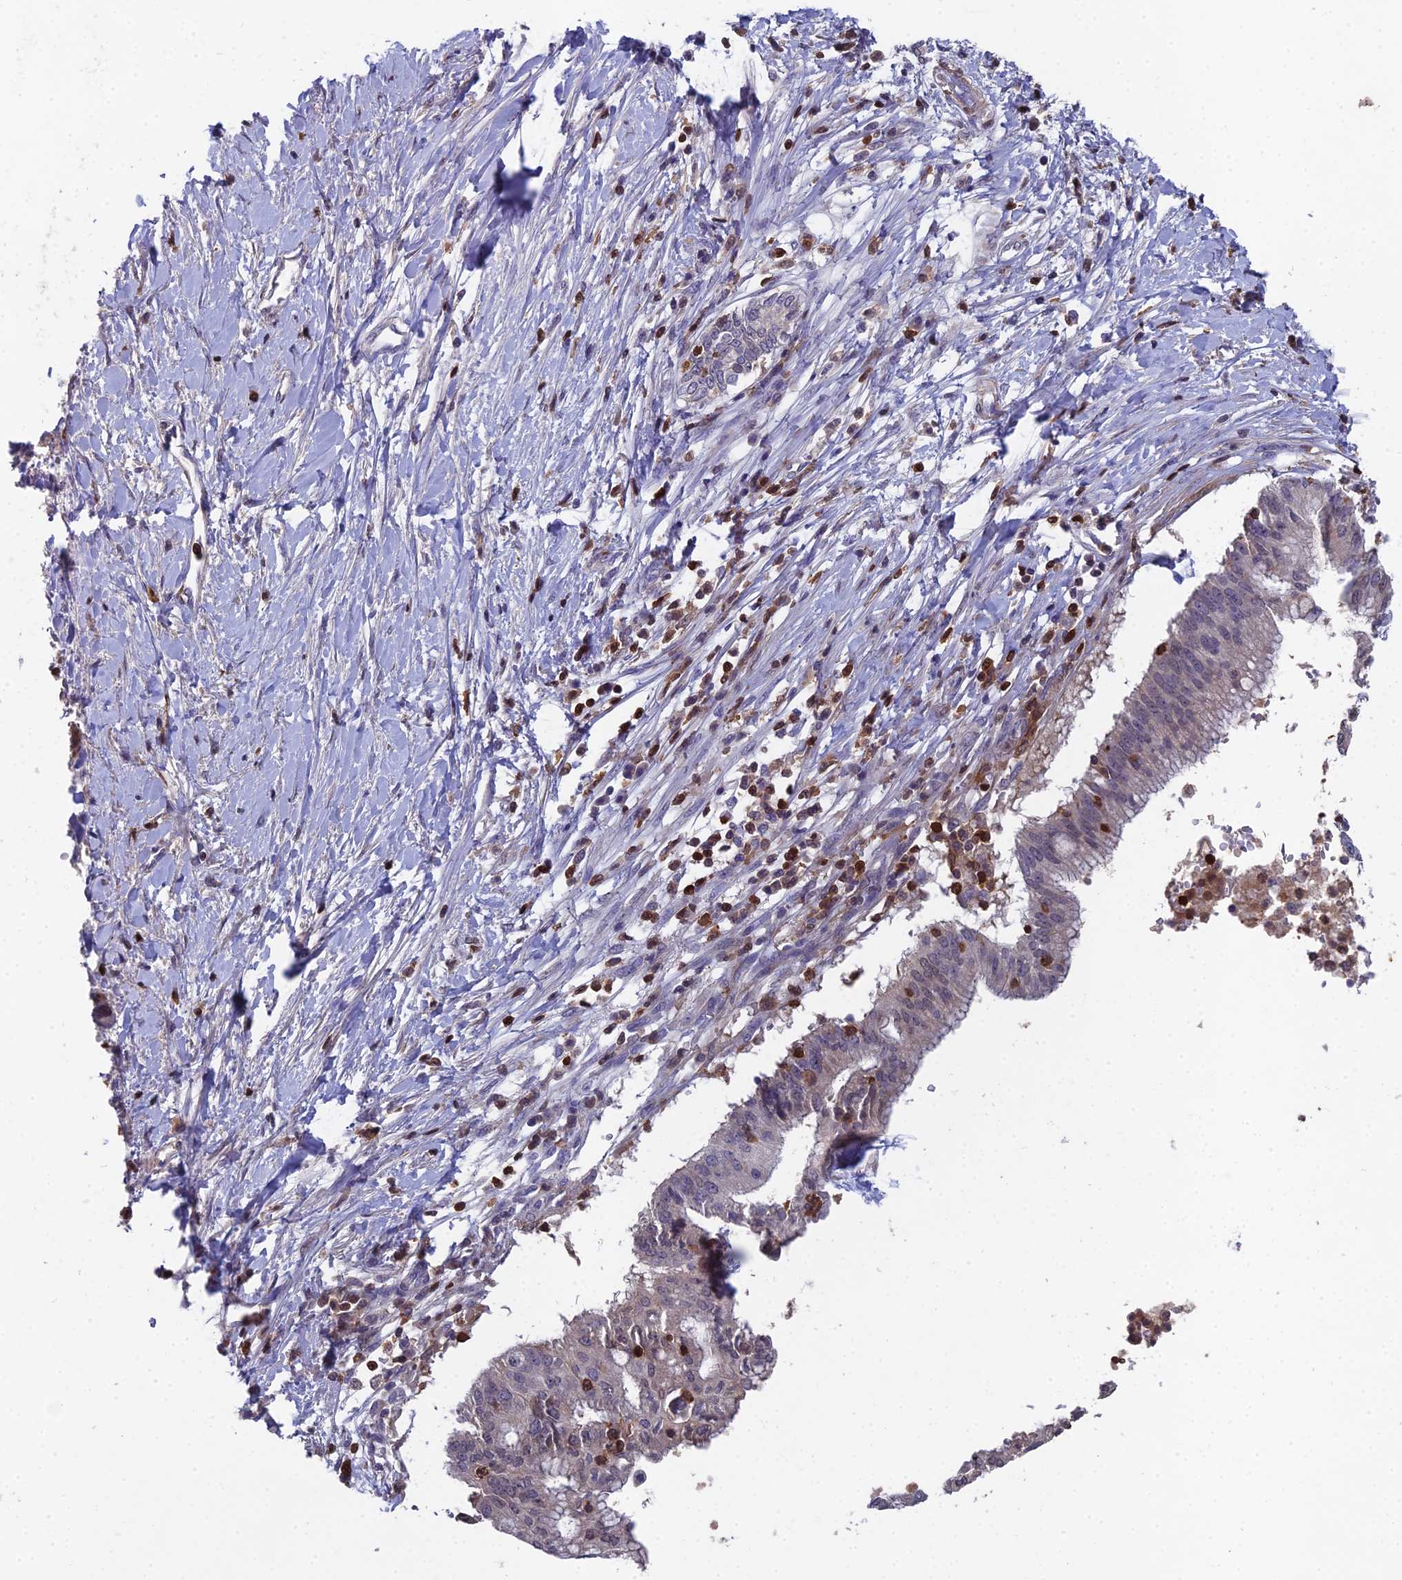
{"staining": {"intensity": "negative", "quantity": "none", "location": "none"}, "tissue": "pancreatic cancer", "cell_type": "Tumor cells", "image_type": "cancer", "snomed": [{"axis": "morphology", "description": "Adenocarcinoma, NOS"}, {"axis": "topography", "description": "Pancreas"}], "caption": "Micrograph shows no protein expression in tumor cells of pancreatic adenocarcinoma tissue. Nuclei are stained in blue.", "gene": "GALK2", "patient": {"sex": "male", "age": 68}}